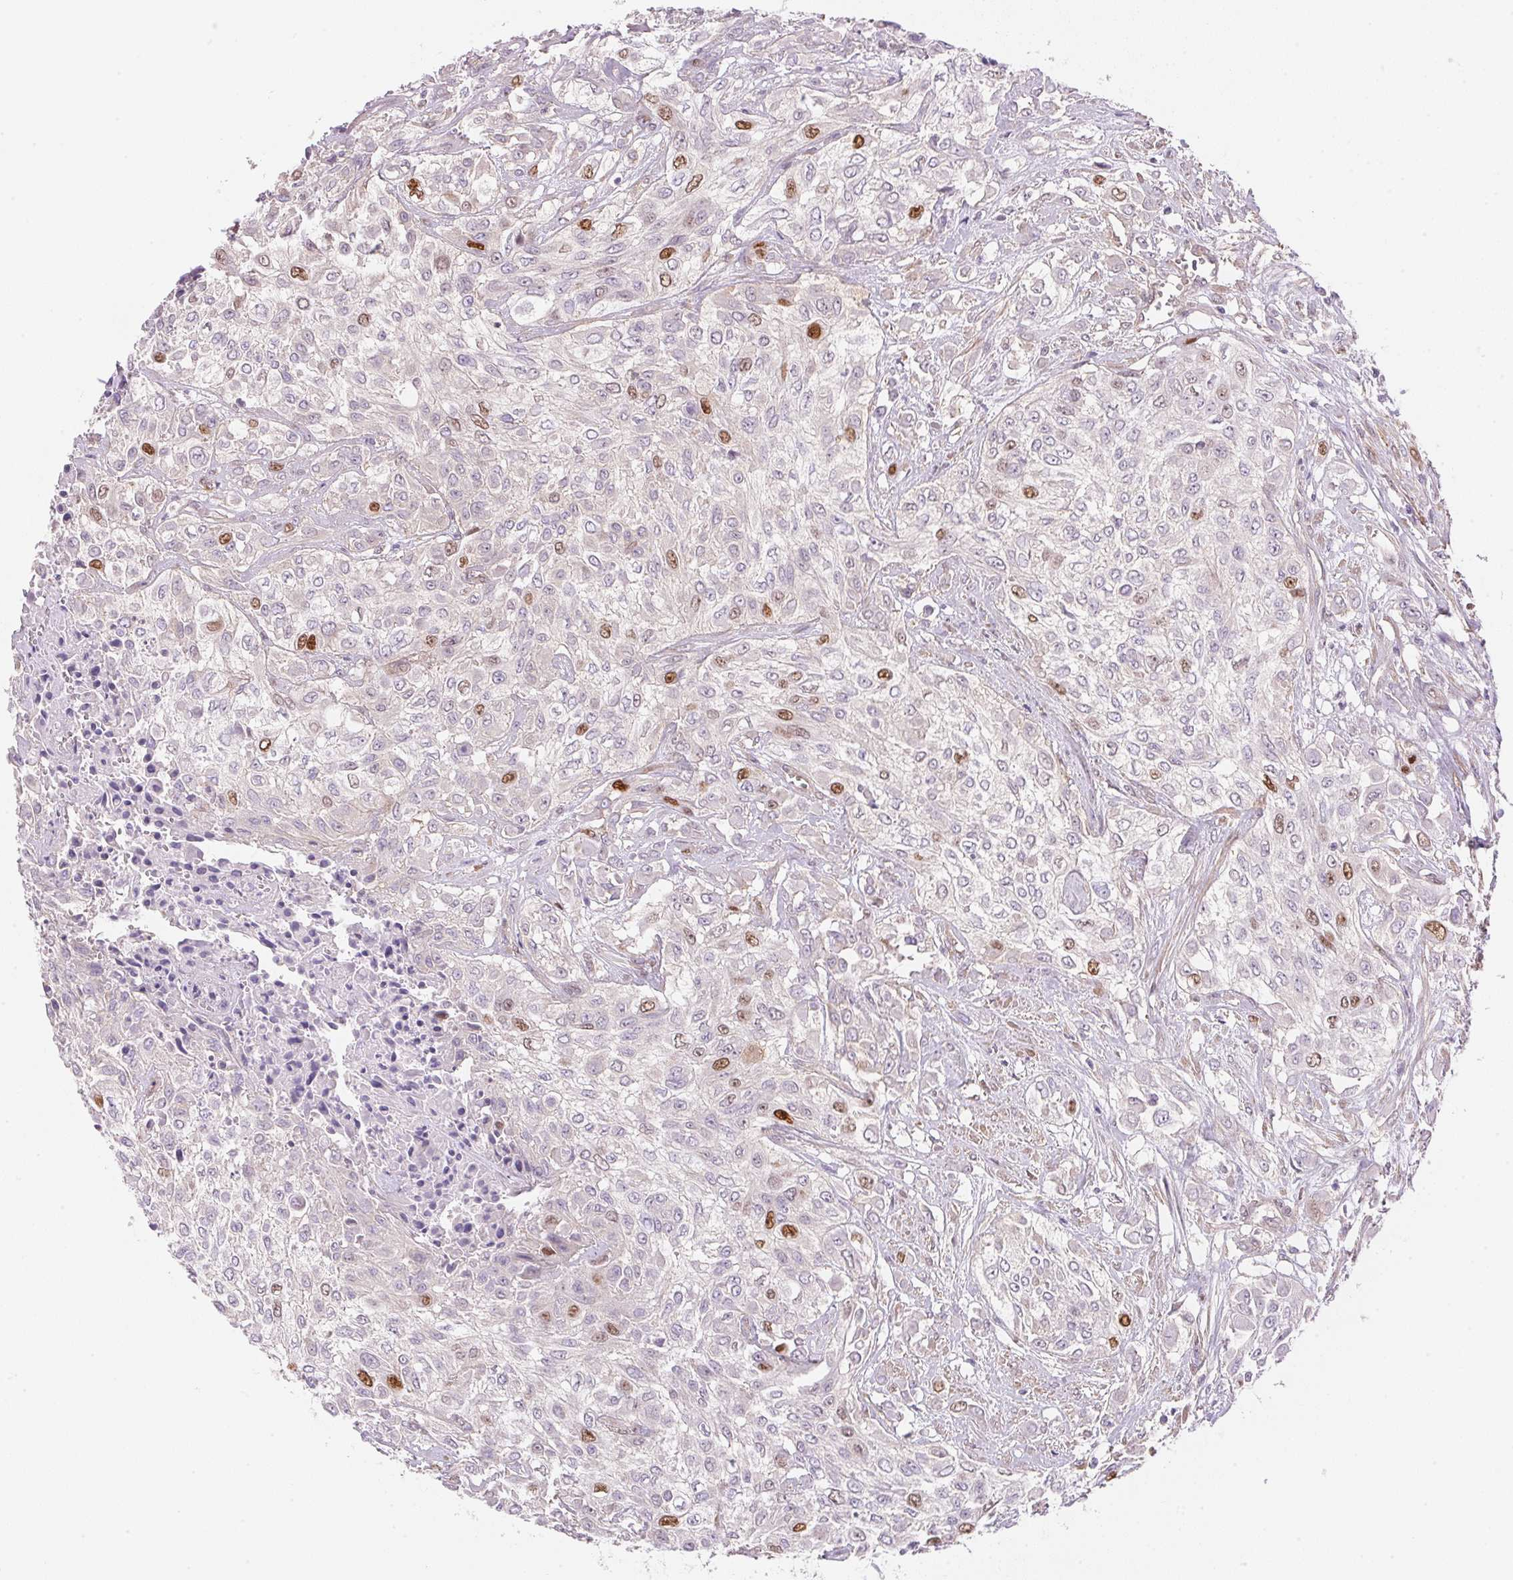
{"staining": {"intensity": "strong", "quantity": "<25%", "location": "nuclear"}, "tissue": "urothelial cancer", "cell_type": "Tumor cells", "image_type": "cancer", "snomed": [{"axis": "morphology", "description": "Urothelial carcinoma, High grade"}, {"axis": "topography", "description": "Urinary bladder"}], "caption": "This histopathology image shows immunohistochemistry (IHC) staining of high-grade urothelial carcinoma, with medium strong nuclear expression in about <25% of tumor cells.", "gene": "SMTN", "patient": {"sex": "male", "age": 57}}